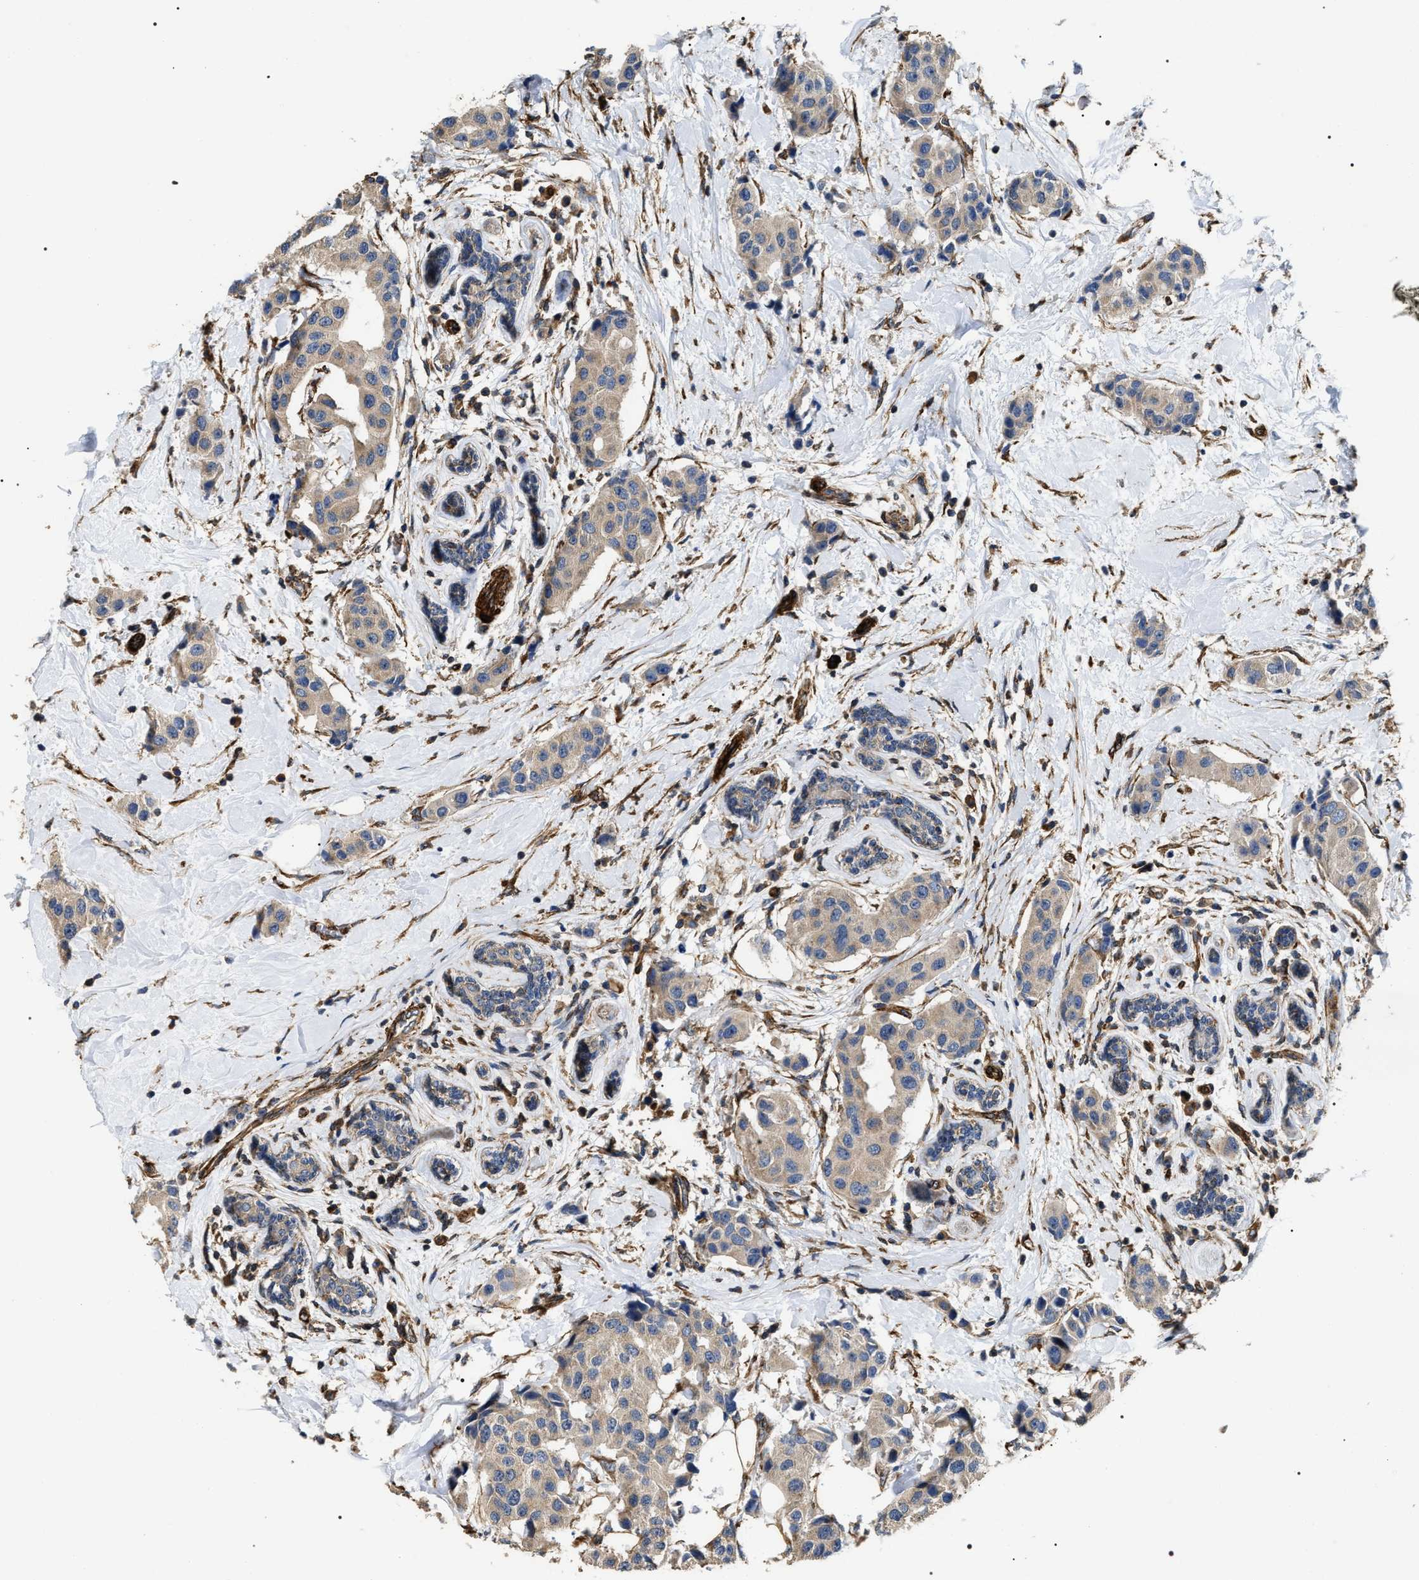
{"staining": {"intensity": "weak", "quantity": ">75%", "location": "cytoplasmic/membranous"}, "tissue": "breast cancer", "cell_type": "Tumor cells", "image_type": "cancer", "snomed": [{"axis": "morphology", "description": "Normal tissue, NOS"}, {"axis": "morphology", "description": "Duct carcinoma"}, {"axis": "topography", "description": "Breast"}], "caption": "Tumor cells display low levels of weak cytoplasmic/membranous positivity in approximately >75% of cells in breast intraductal carcinoma.", "gene": "ZC3HAV1L", "patient": {"sex": "female", "age": 39}}